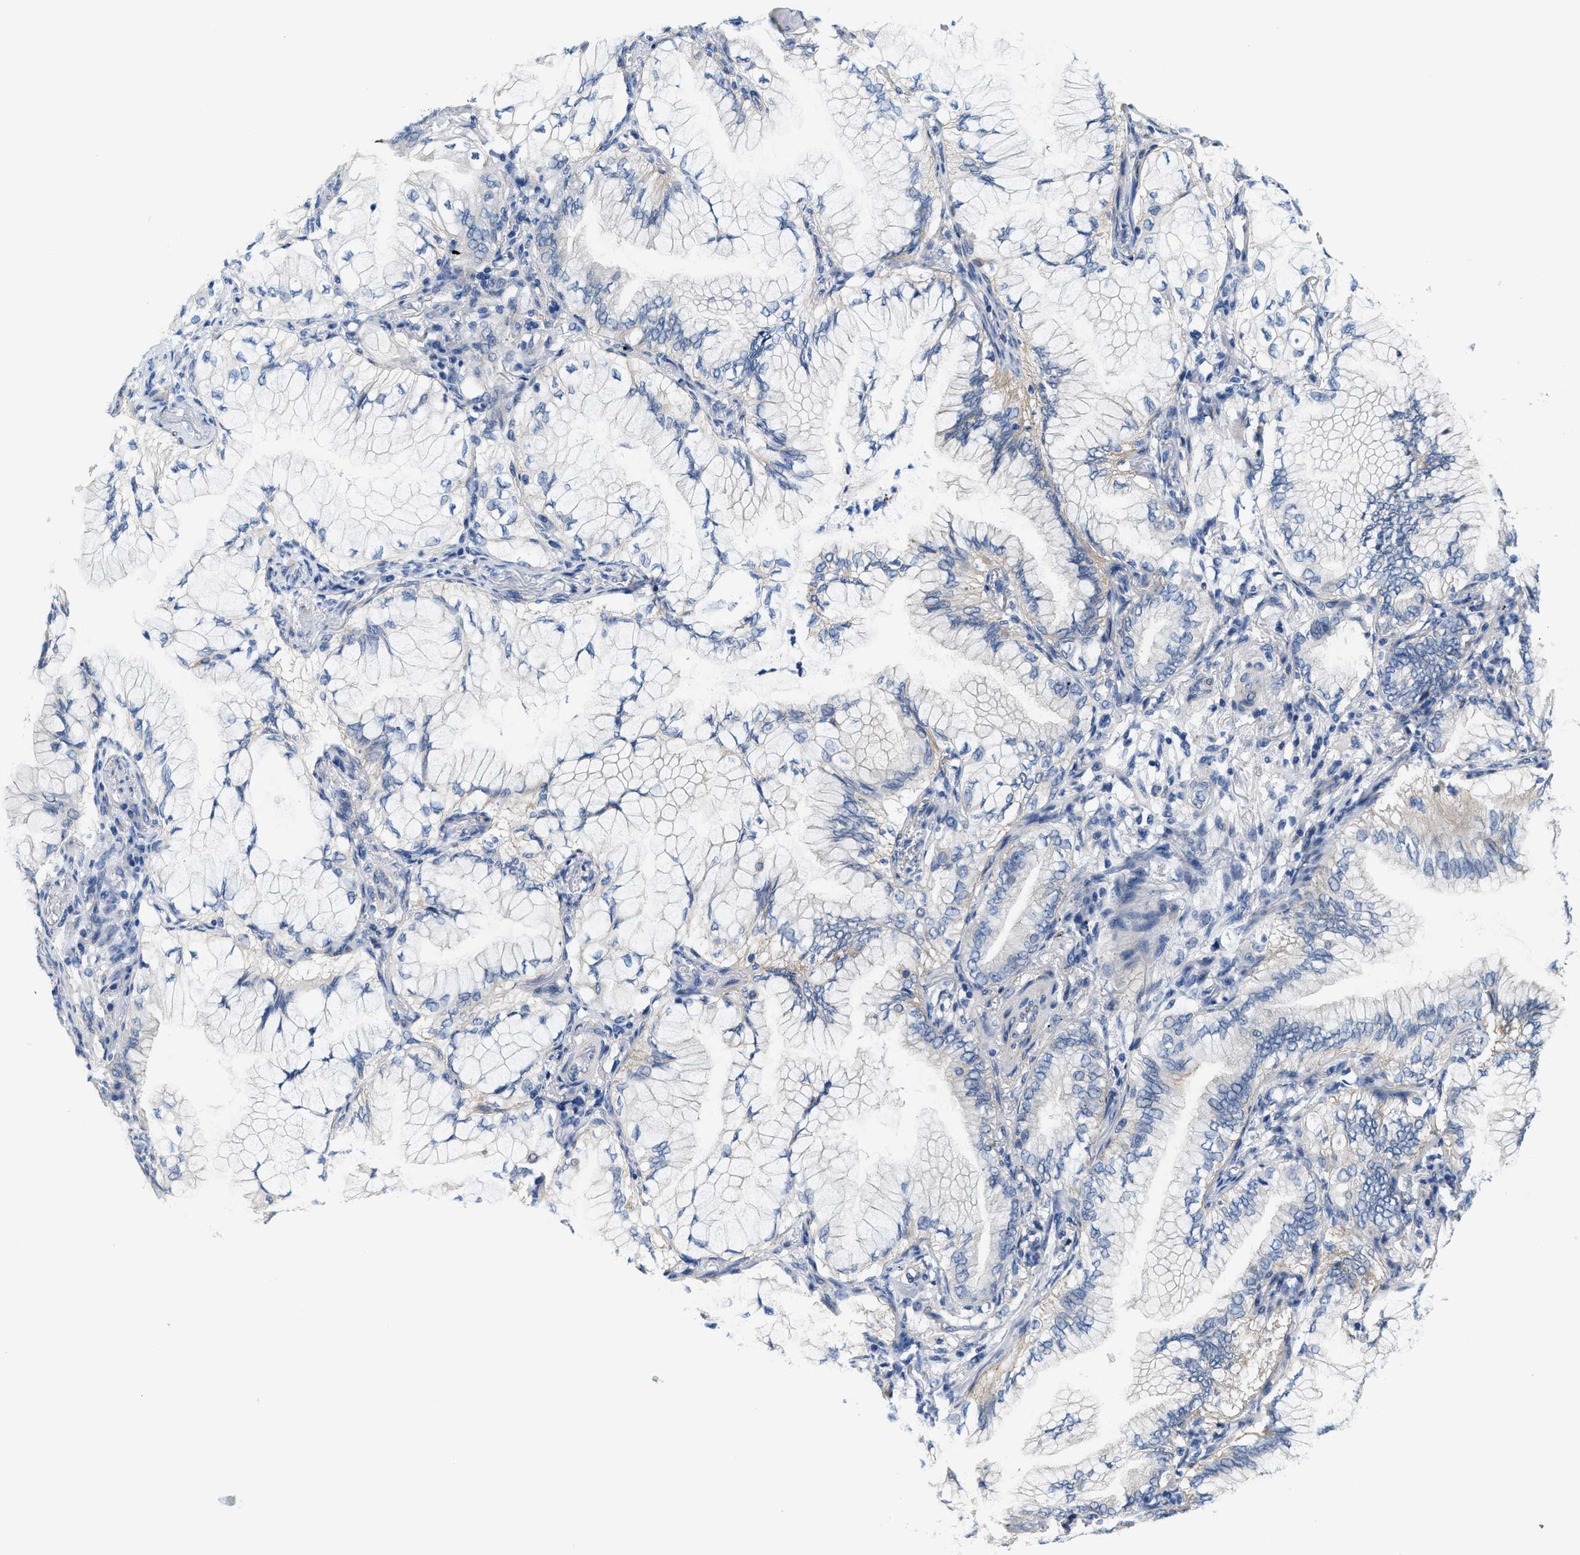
{"staining": {"intensity": "negative", "quantity": "none", "location": "none"}, "tissue": "lung cancer", "cell_type": "Tumor cells", "image_type": "cancer", "snomed": [{"axis": "morphology", "description": "Adenocarcinoma, NOS"}, {"axis": "topography", "description": "Lung"}], "caption": "High magnification brightfield microscopy of adenocarcinoma (lung) stained with DAB (3,3'-diaminobenzidine) (brown) and counterstained with hematoxylin (blue): tumor cells show no significant expression. (Immunohistochemistry (ihc), brightfield microscopy, high magnification).", "gene": "DSCAM", "patient": {"sex": "female", "age": 70}}